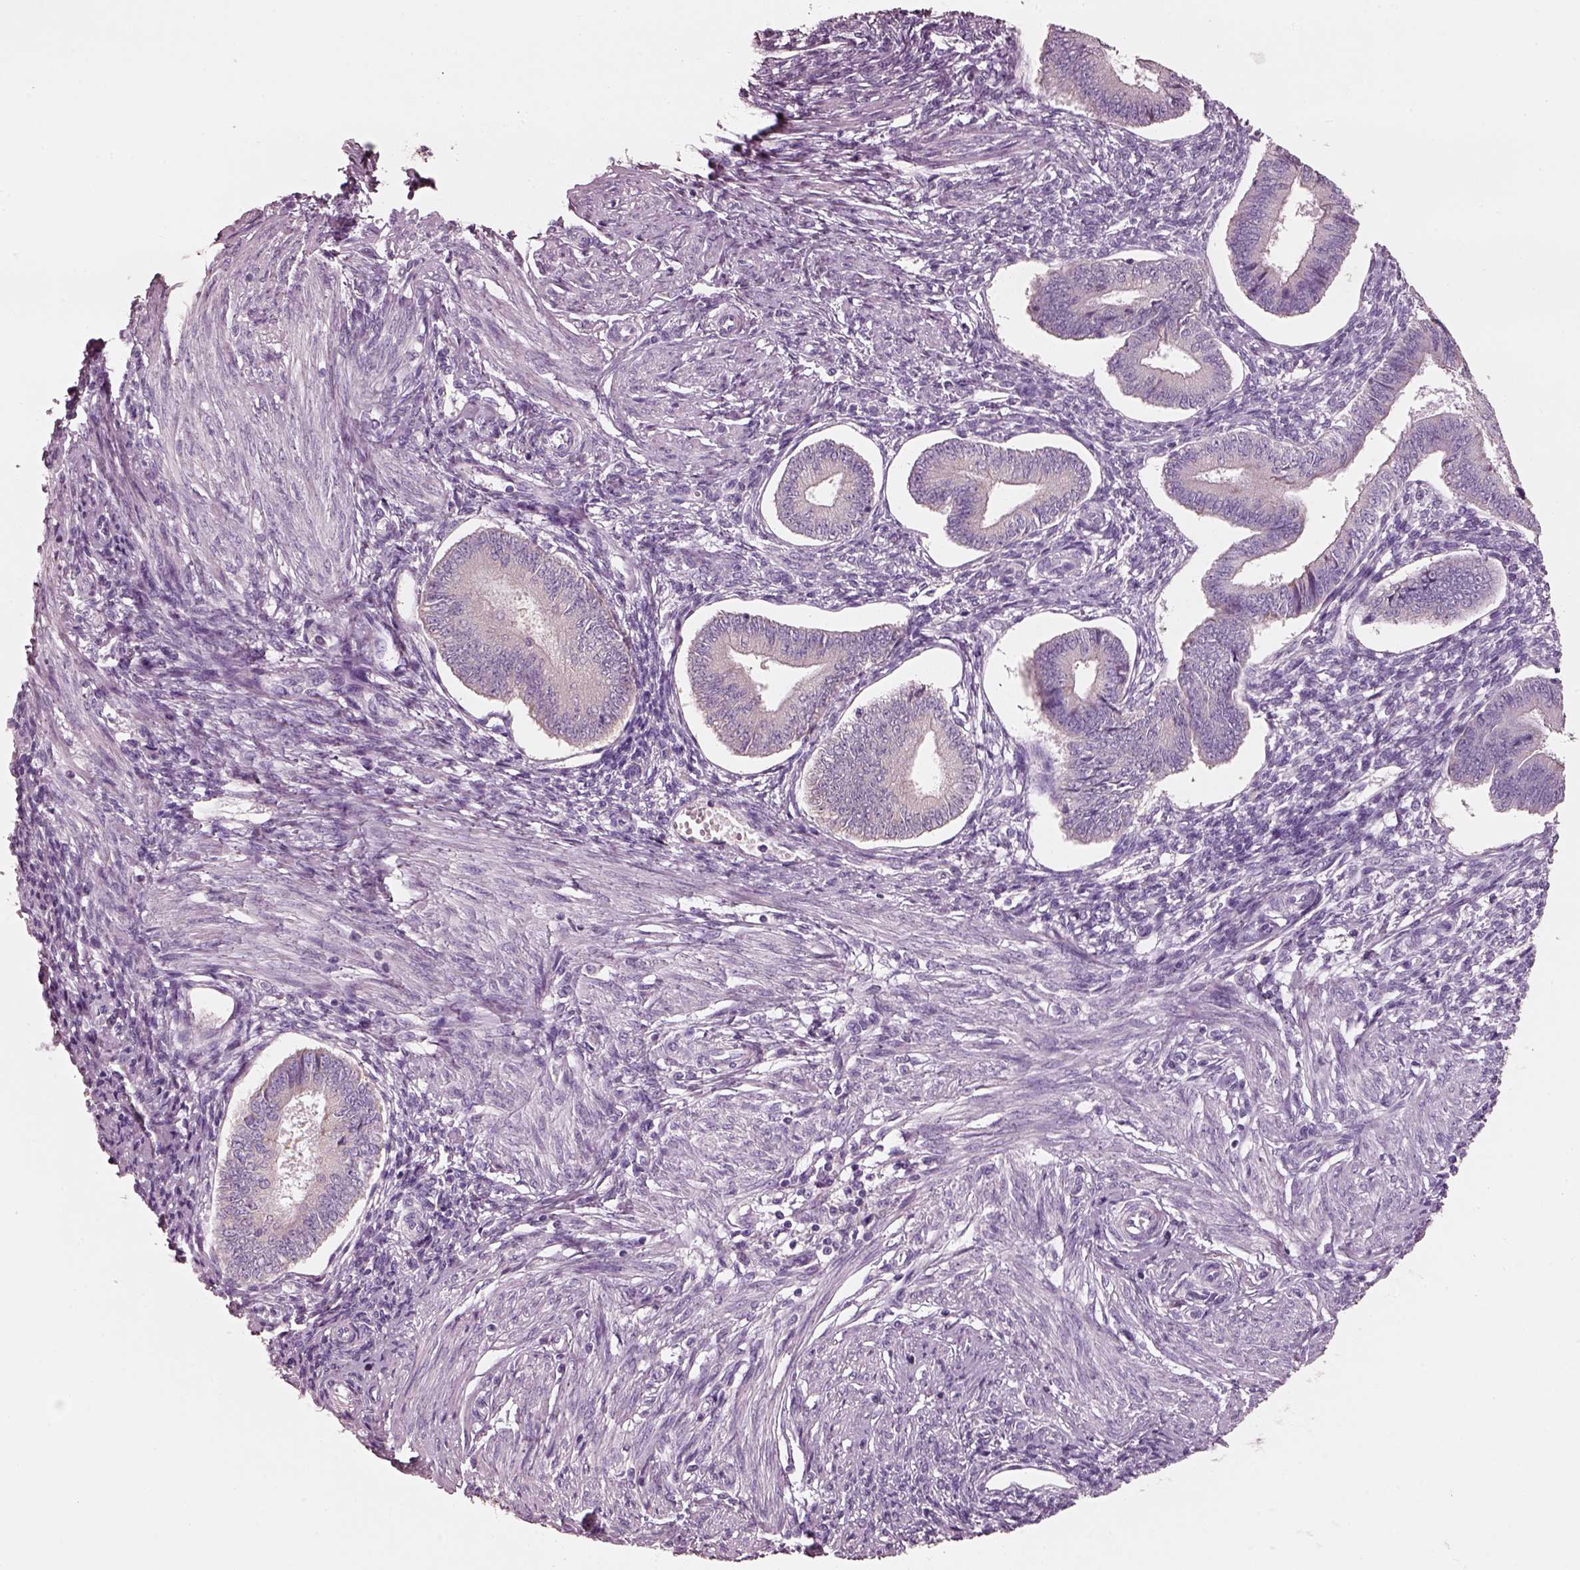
{"staining": {"intensity": "negative", "quantity": "none", "location": "none"}, "tissue": "endometrium", "cell_type": "Cells in endometrial stroma", "image_type": "normal", "snomed": [{"axis": "morphology", "description": "Normal tissue, NOS"}, {"axis": "topography", "description": "Endometrium"}], "caption": "High magnification brightfield microscopy of benign endometrium stained with DAB (brown) and counterstained with hematoxylin (blue): cells in endometrial stroma show no significant expression.", "gene": "PNOC", "patient": {"sex": "female", "age": 42}}